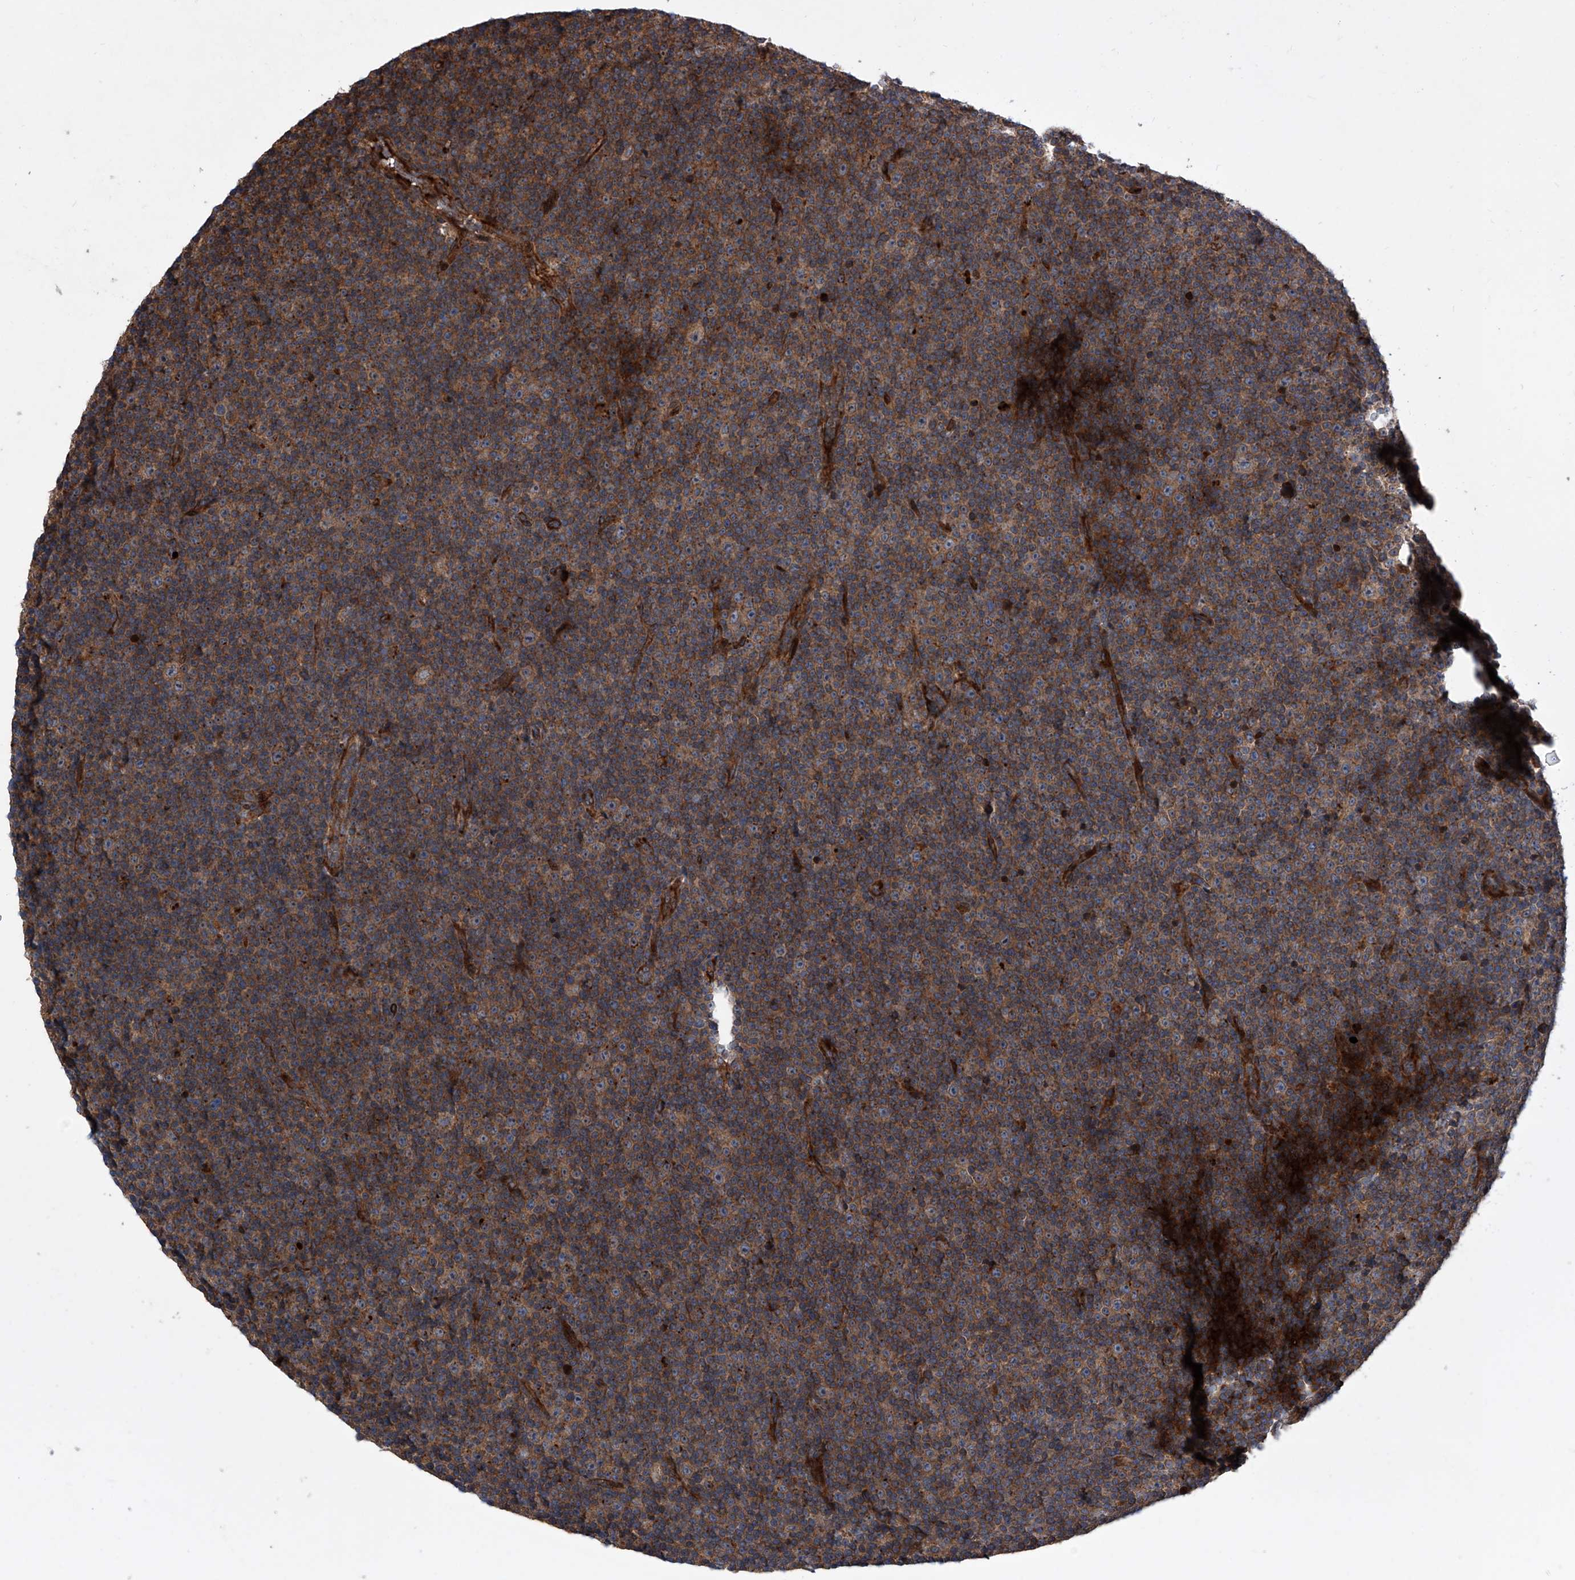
{"staining": {"intensity": "moderate", "quantity": ">75%", "location": "cytoplasmic/membranous"}, "tissue": "lymphoma", "cell_type": "Tumor cells", "image_type": "cancer", "snomed": [{"axis": "morphology", "description": "Malignant lymphoma, non-Hodgkin's type, Low grade"}, {"axis": "topography", "description": "Lymph node"}], "caption": "Approximately >75% of tumor cells in lymphoma display moderate cytoplasmic/membranous protein positivity as visualized by brown immunohistochemical staining.", "gene": "USP47", "patient": {"sex": "female", "age": 67}}